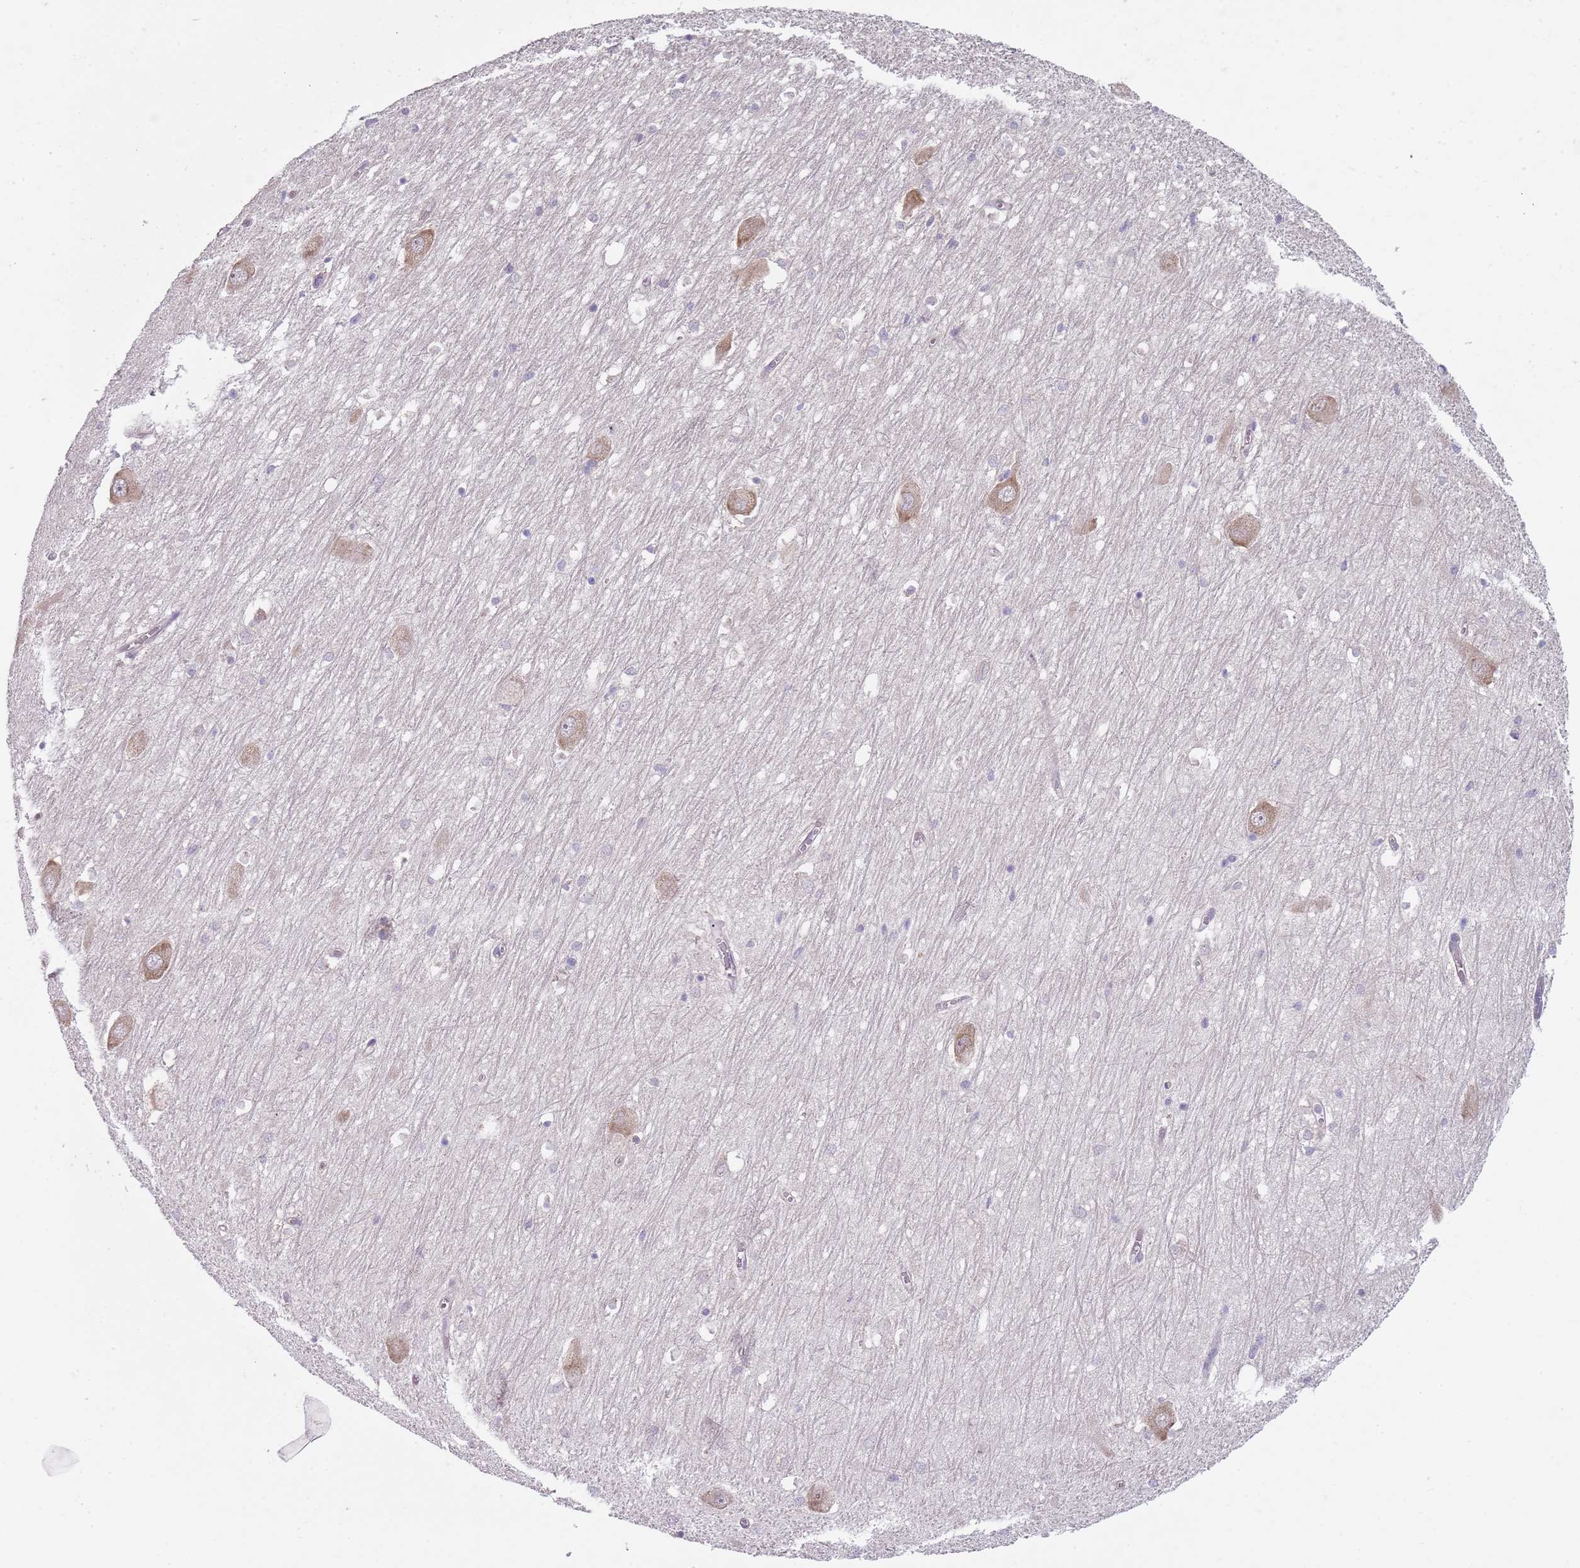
{"staining": {"intensity": "negative", "quantity": "none", "location": "none"}, "tissue": "hippocampus", "cell_type": "Glial cells", "image_type": "normal", "snomed": [{"axis": "morphology", "description": "Normal tissue, NOS"}, {"axis": "topography", "description": "Hippocampus"}], "caption": "DAB (3,3'-diaminobenzidine) immunohistochemical staining of benign human hippocampus exhibits no significant positivity in glial cells.", "gene": "SLC26A6", "patient": {"sex": "male", "age": 70}}